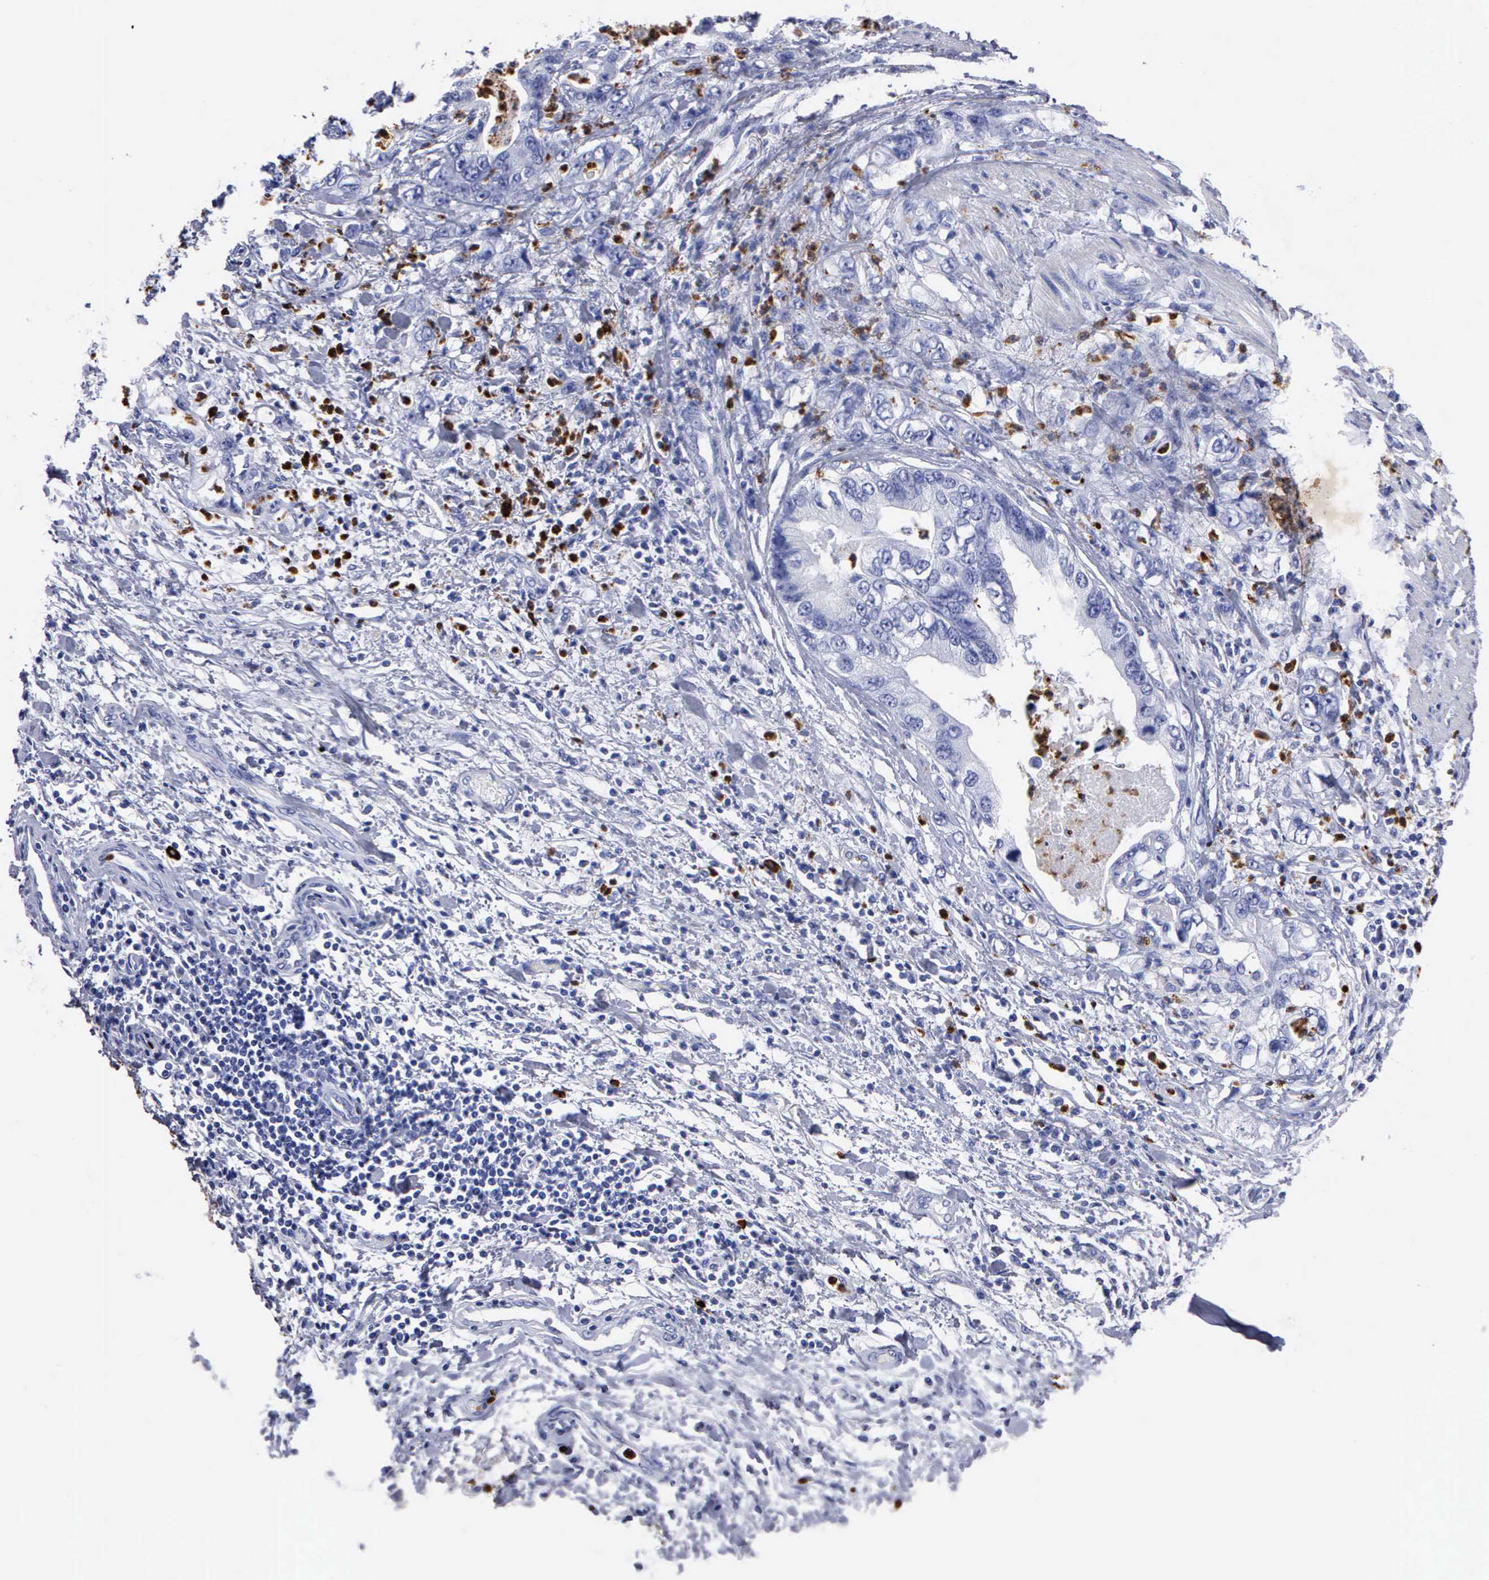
{"staining": {"intensity": "negative", "quantity": "none", "location": "none"}, "tissue": "stomach cancer", "cell_type": "Tumor cells", "image_type": "cancer", "snomed": [{"axis": "morphology", "description": "Adenocarcinoma, NOS"}, {"axis": "topography", "description": "Pancreas"}, {"axis": "topography", "description": "Stomach, upper"}], "caption": "Micrograph shows no significant protein staining in tumor cells of stomach adenocarcinoma.", "gene": "CTSG", "patient": {"sex": "male", "age": 77}}